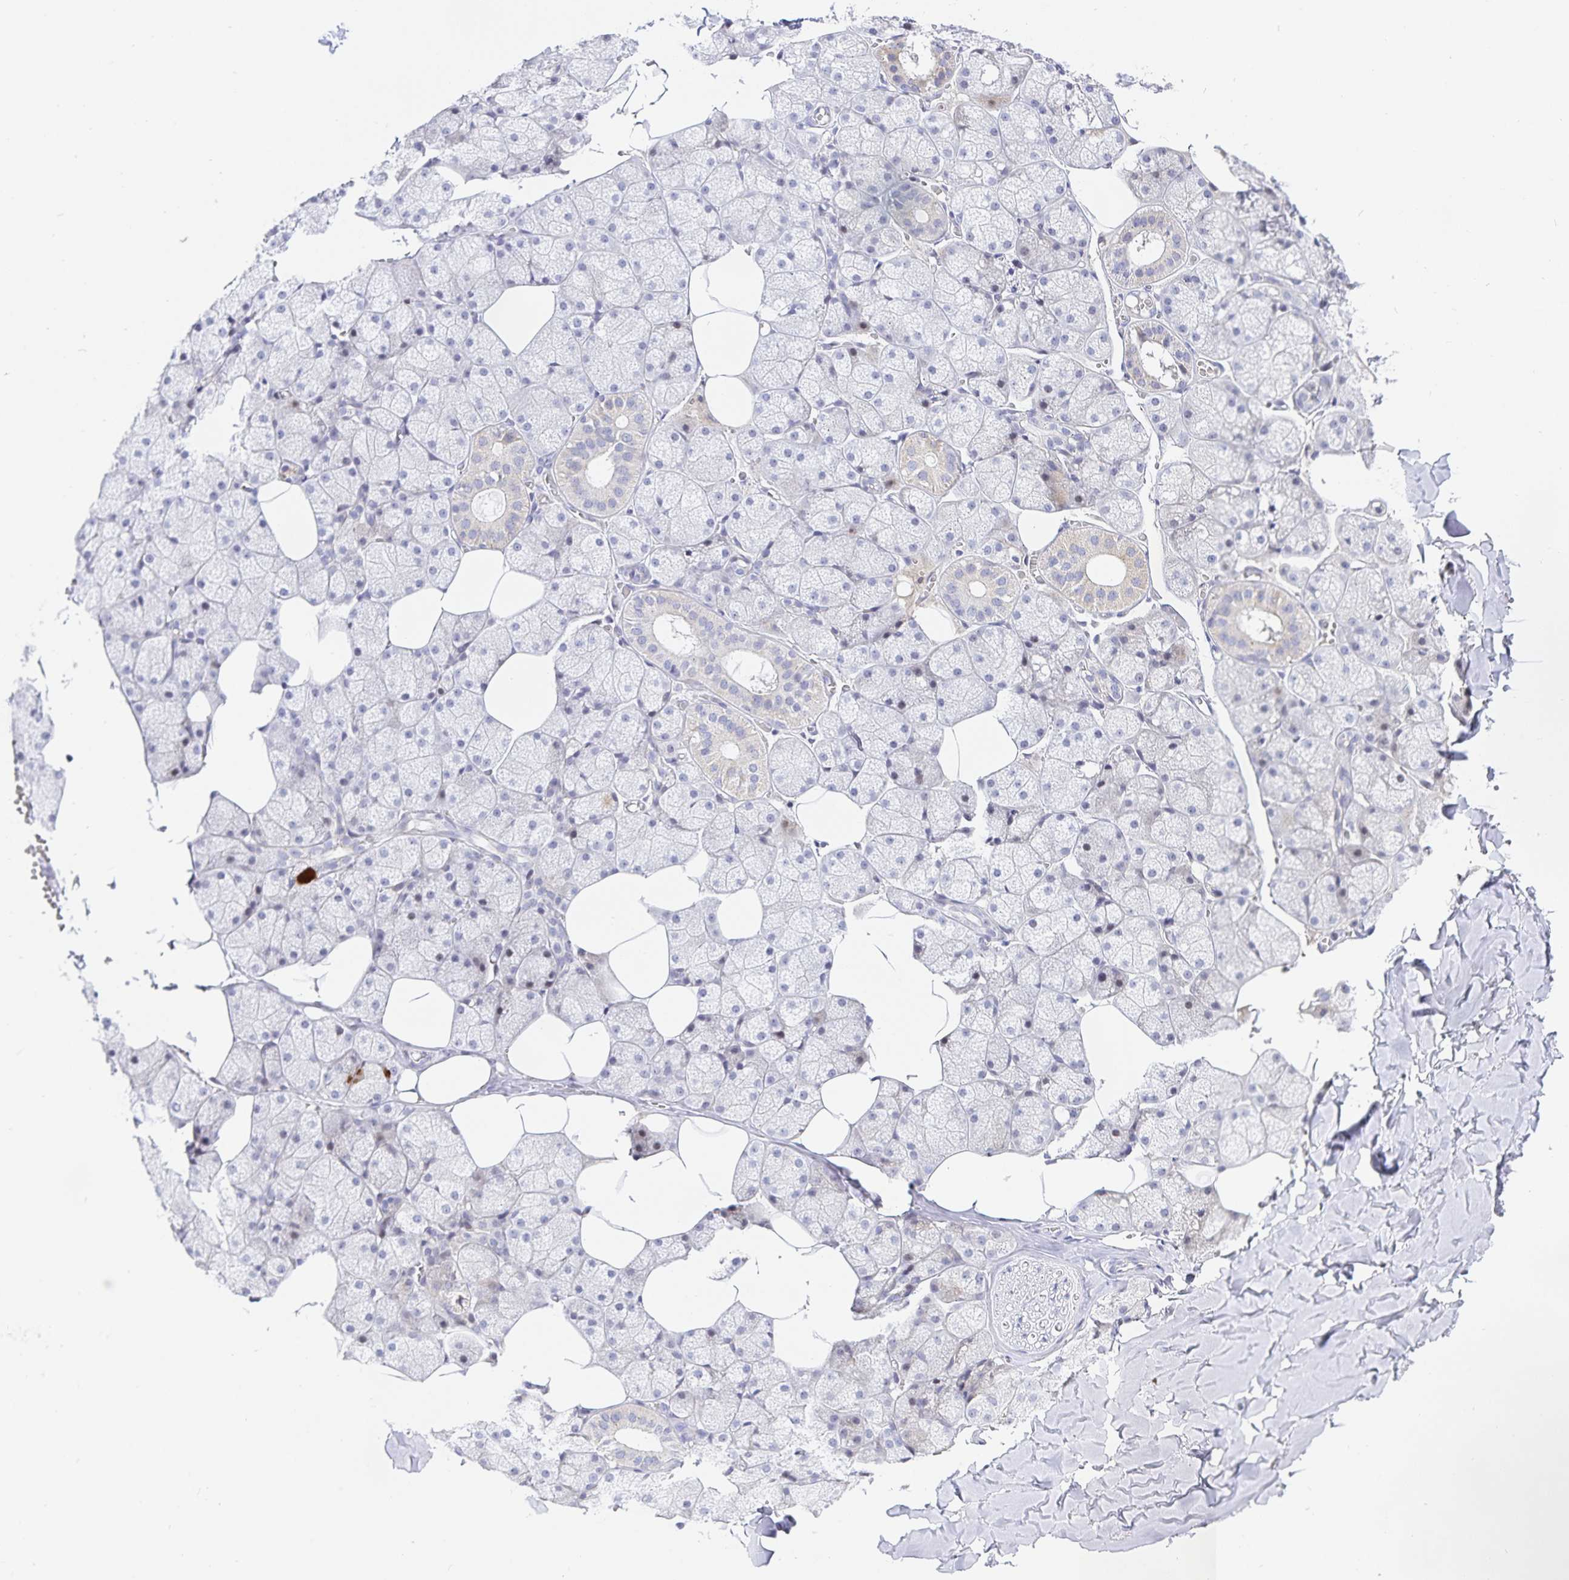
{"staining": {"intensity": "moderate", "quantity": "<25%", "location": "cytoplasmic/membranous"}, "tissue": "salivary gland", "cell_type": "Glandular cells", "image_type": "normal", "snomed": [{"axis": "morphology", "description": "Normal tissue, NOS"}, {"axis": "topography", "description": "Salivary gland"}, {"axis": "topography", "description": "Peripheral nerve tissue"}], "caption": "A low amount of moderate cytoplasmic/membranous staining is seen in about <25% of glandular cells in normal salivary gland. The staining was performed using DAB to visualize the protein expression in brown, while the nuclei were stained in blue with hematoxylin (Magnification: 20x).", "gene": "KBTBD13", "patient": {"sex": "male", "age": 38}}